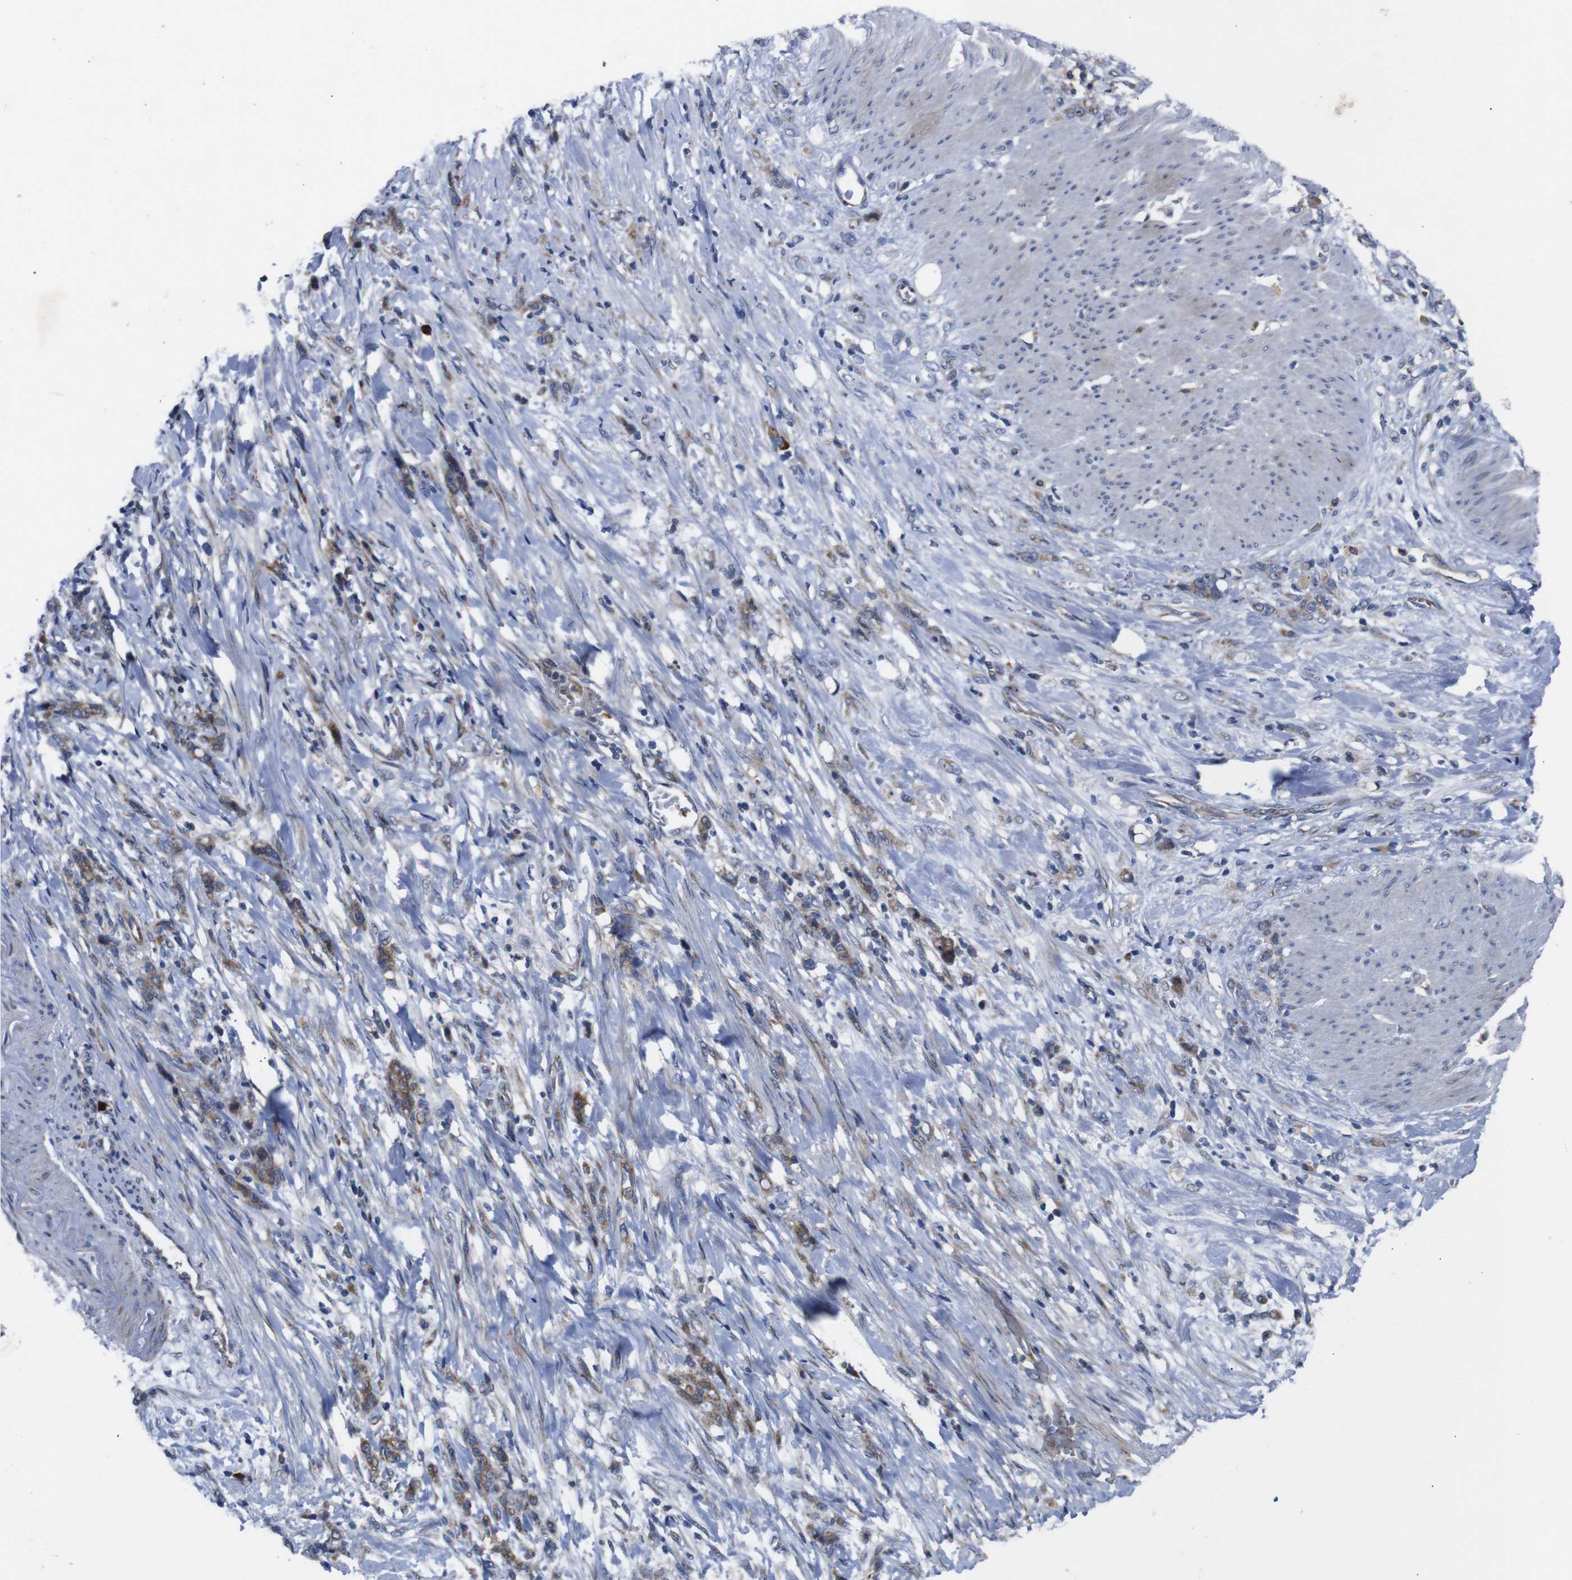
{"staining": {"intensity": "moderate", "quantity": ">75%", "location": "cytoplasmic/membranous"}, "tissue": "stomach cancer", "cell_type": "Tumor cells", "image_type": "cancer", "snomed": [{"axis": "morphology", "description": "Adenocarcinoma, NOS"}, {"axis": "topography", "description": "Stomach, lower"}], "caption": "This image demonstrates adenocarcinoma (stomach) stained with IHC to label a protein in brown. The cytoplasmic/membranous of tumor cells show moderate positivity for the protein. Nuclei are counter-stained blue.", "gene": "CHST10", "patient": {"sex": "male", "age": 88}}